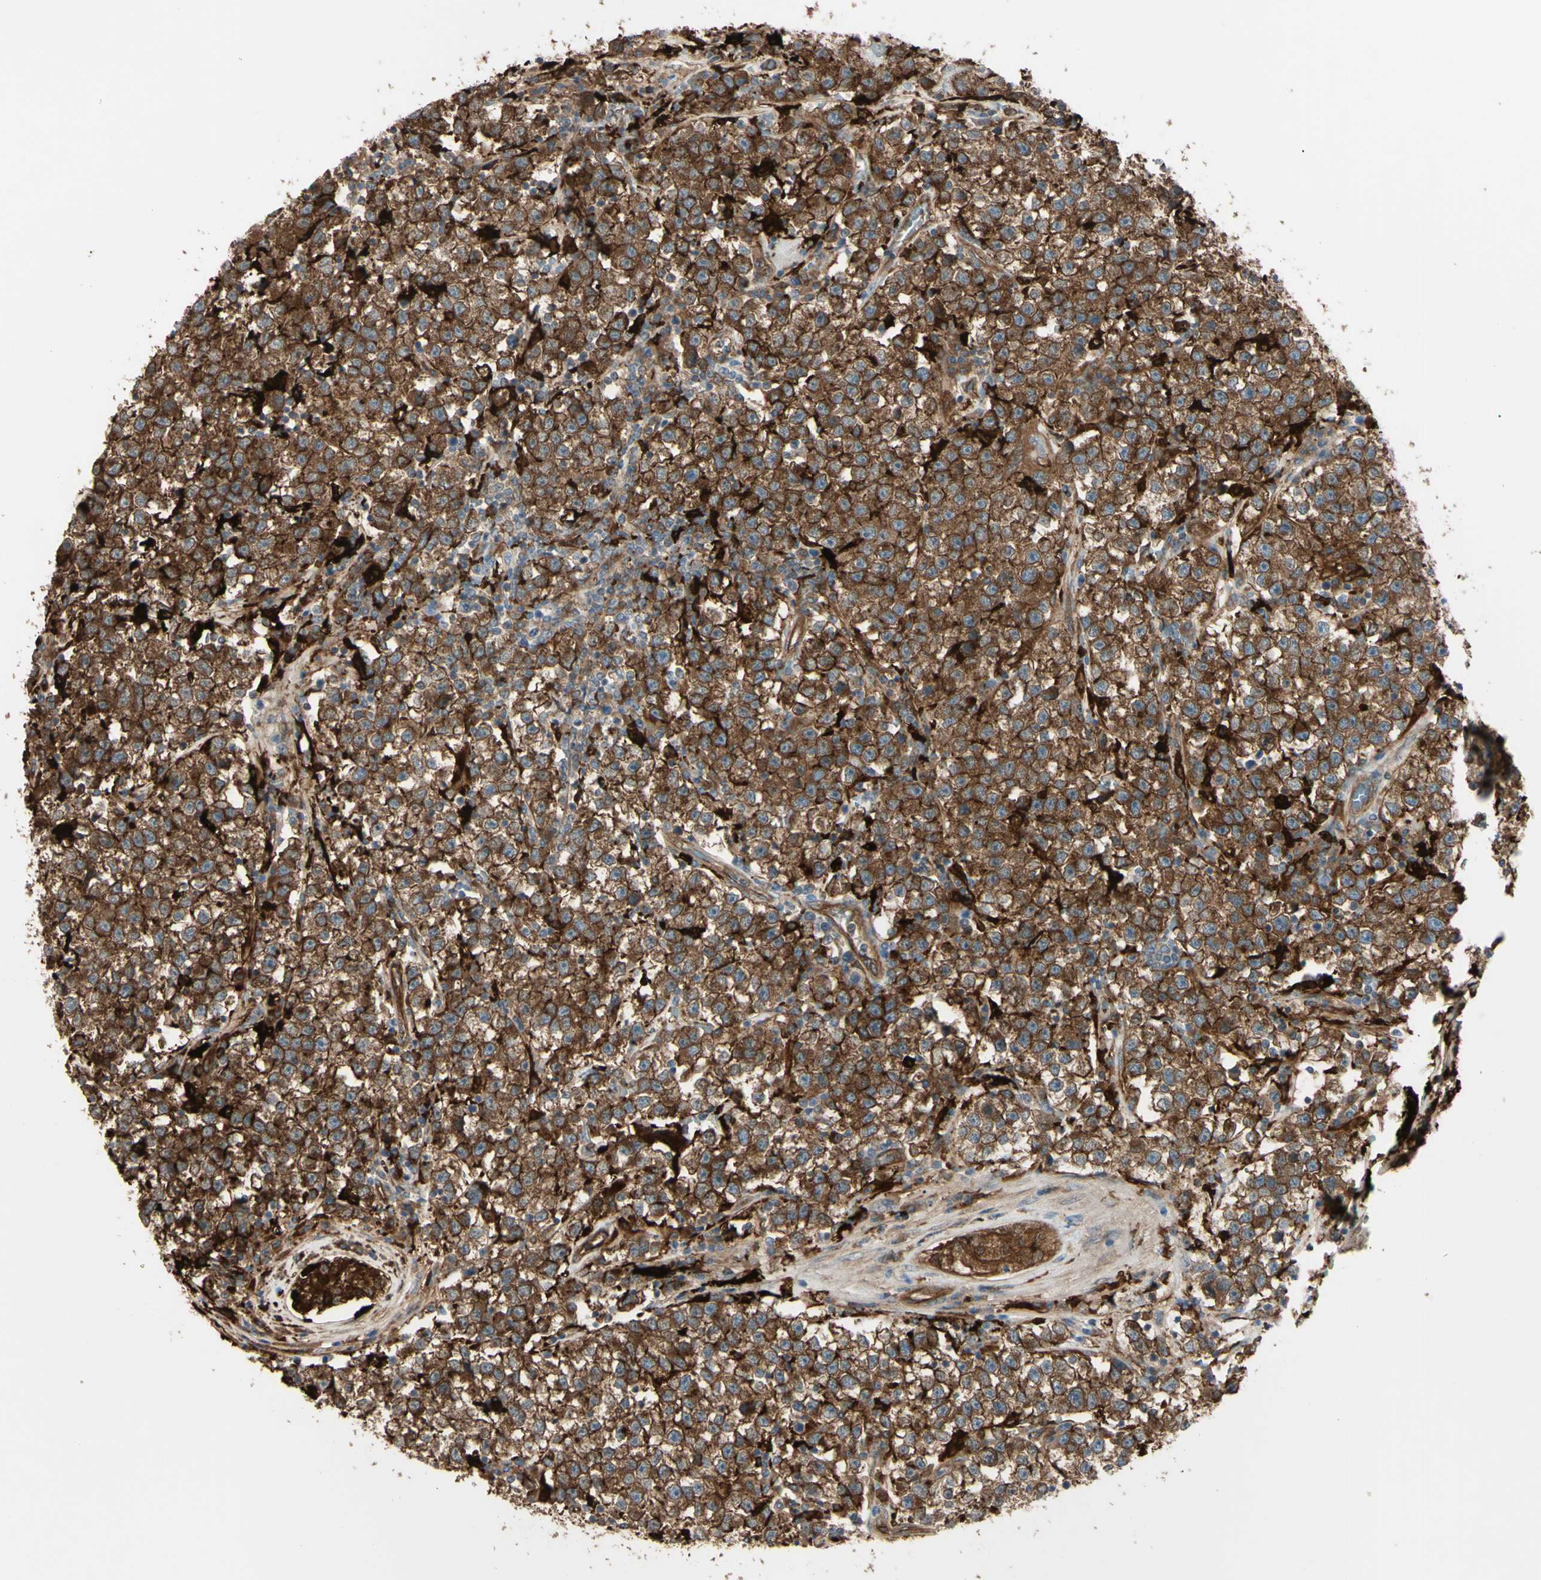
{"staining": {"intensity": "strong", "quantity": ">75%", "location": "cytoplasmic/membranous"}, "tissue": "testis cancer", "cell_type": "Tumor cells", "image_type": "cancer", "snomed": [{"axis": "morphology", "description": "Seminoma, NOS"}, {"axis": "topography", "description": "Testis"}], "caption": "This is an image of IHC staining of testis seminoma, which shows strong expression in the cytoplasmic/membranous of tumor cells.", "gene": "PTPN12", "patient": {"sex": "male", "age": 22}}